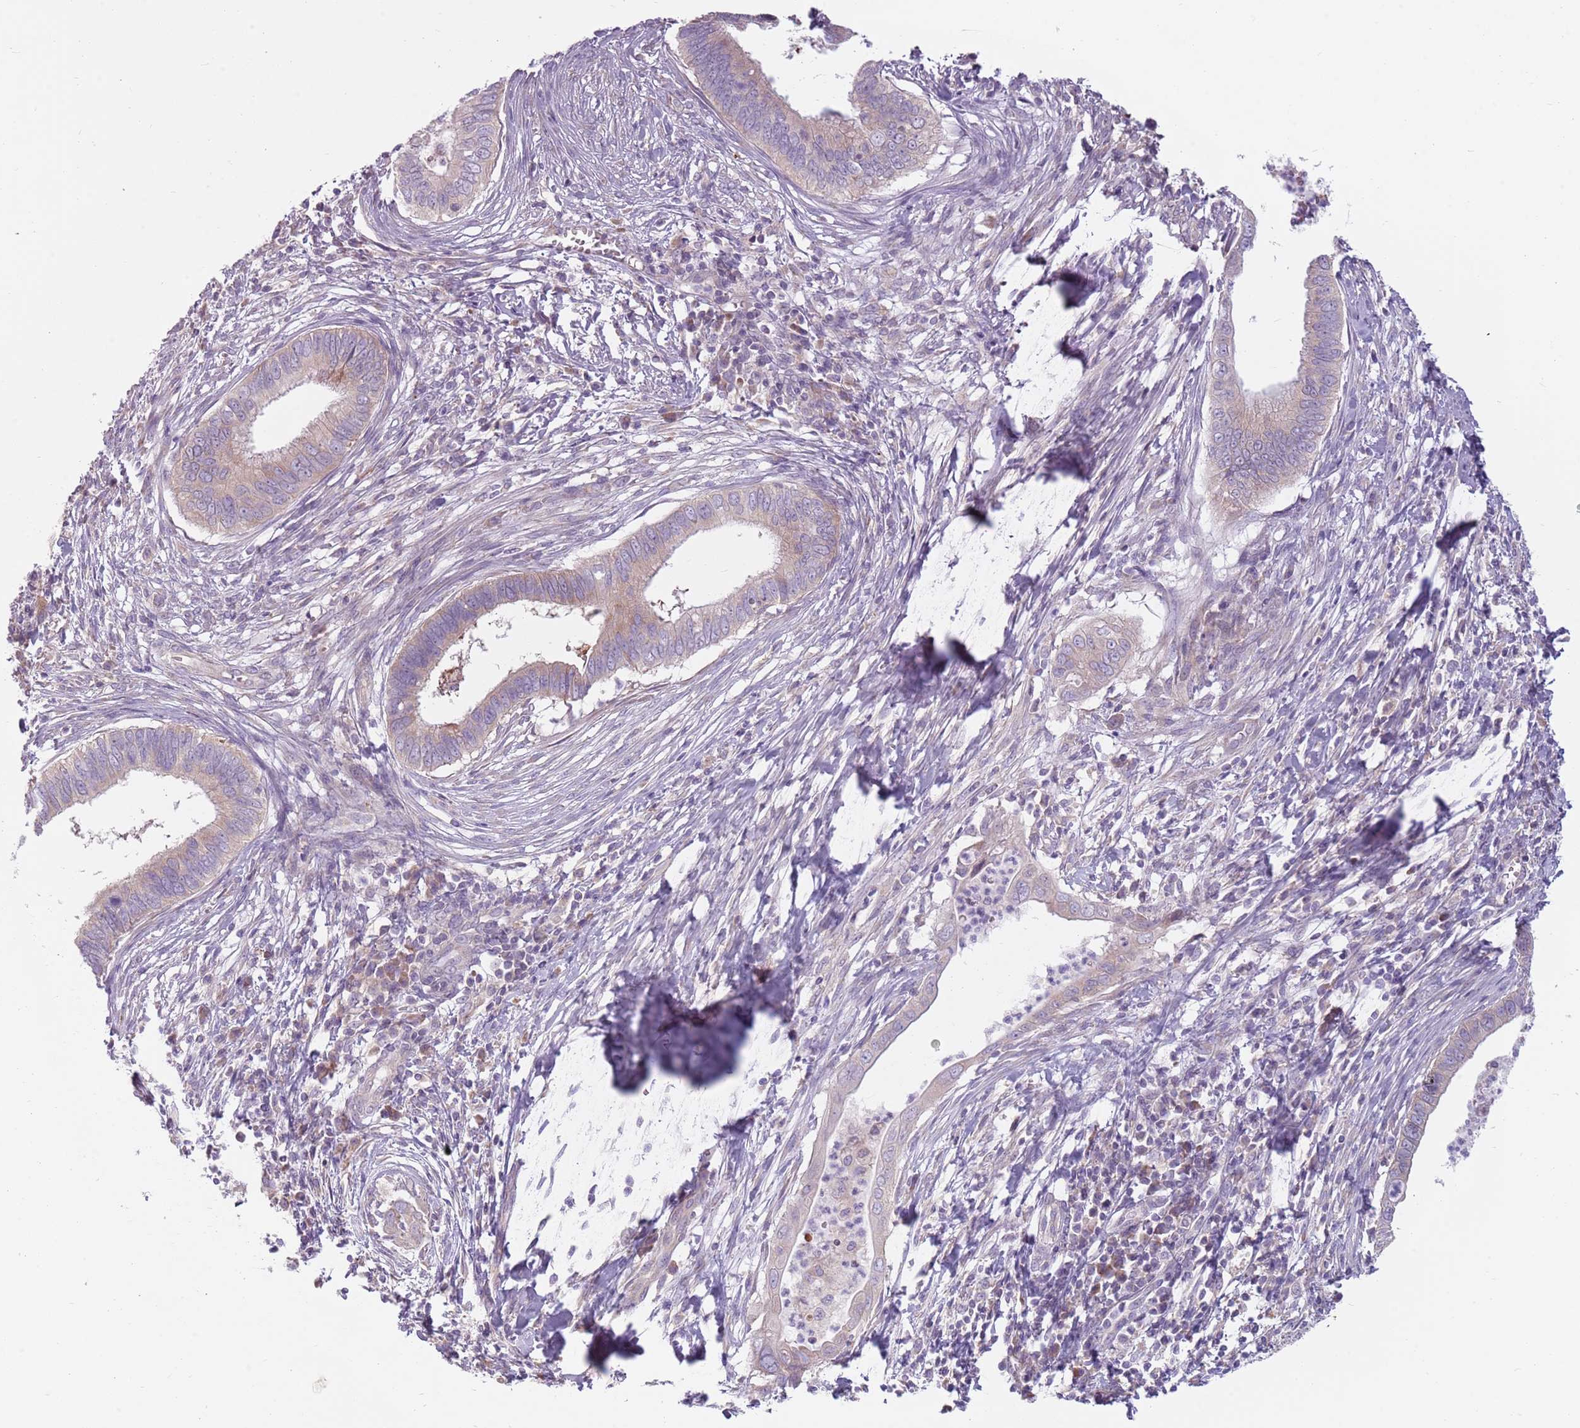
{"staining": {"intensity": "negative", "quantity": "none", "location": "none"}, "tissue": "cervical cancer", "cell_type": "Tumor cells", "image_type": "cancer", "snomed": [{"axis": "morphology", "description": "Adenocarcinoma, NOS"}, {"axis": "topography", "description": "Cervix"}], "caption": "Micrograph shows no protein staining in tumor cells of cervical cancer (adenocarcinoma) tissue.", "gene": "HSPA14", "patient": {"sex": "female", "age": 42}}